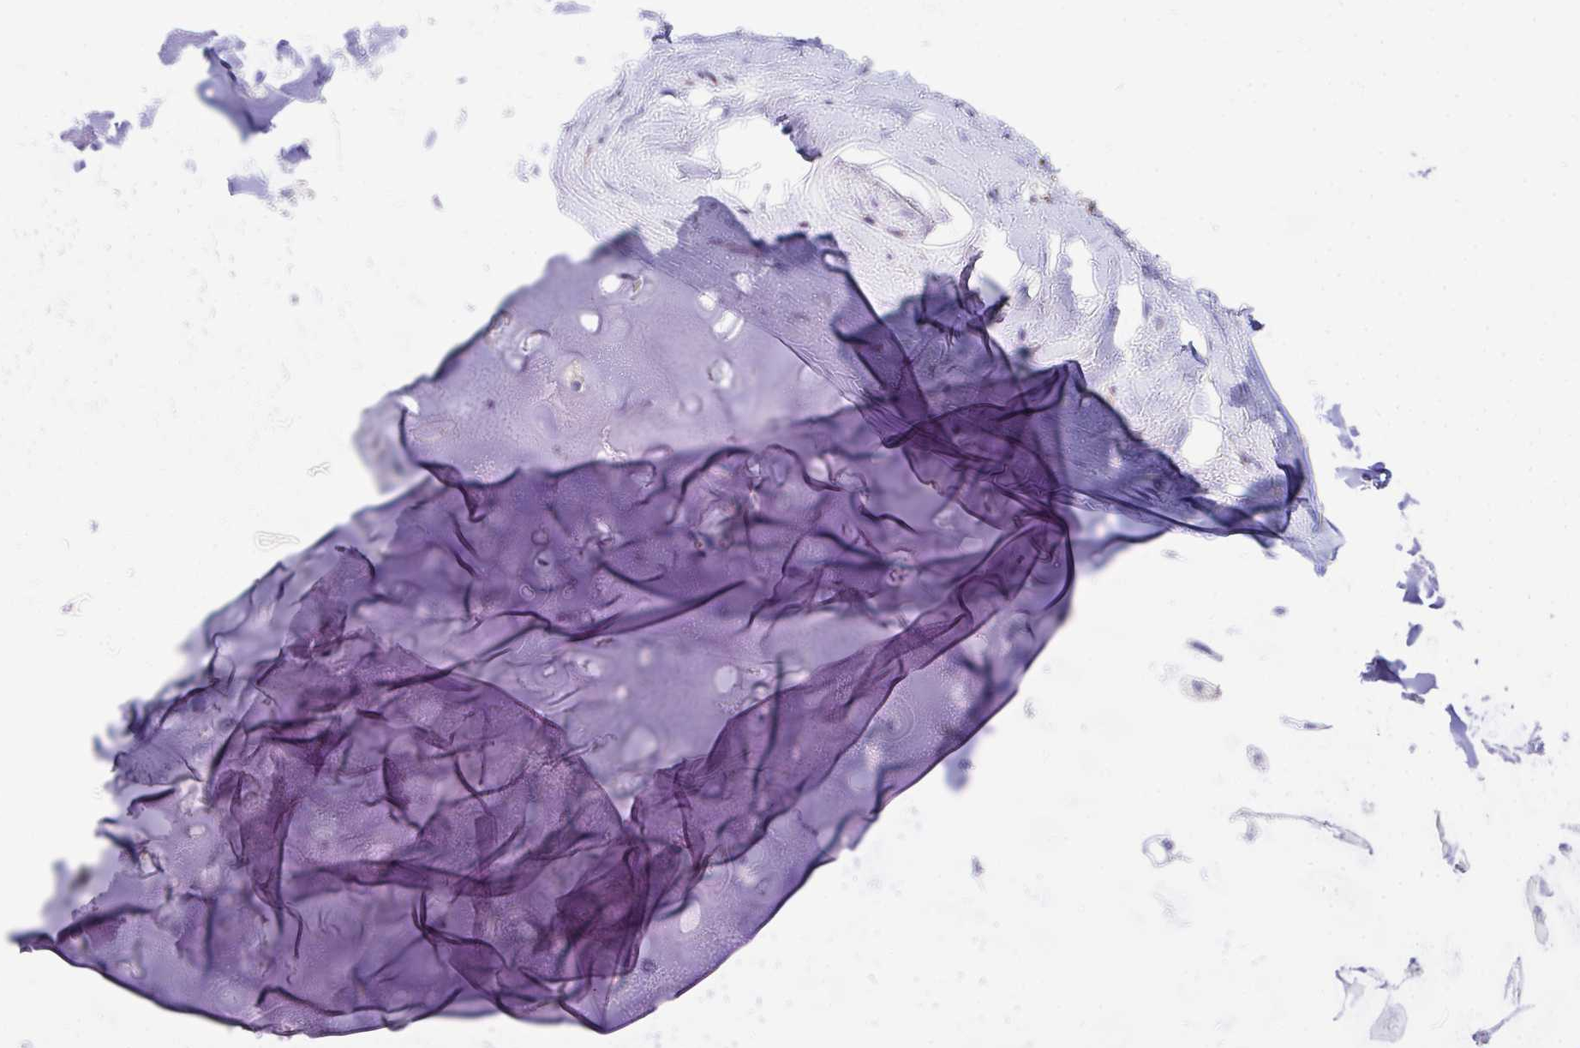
{"staining": {"intensity": "negative", "quantity": "none", "location": "none"}, "tissue": "adipose tissue", "cell_type": "Adipocytes", "image_type": "normal", "snomed": [{"axis": "morphology", "description": "Normal tissue, NOS"}, {"axis": "topography", "description": "Cartilage tissue"}, {"axis": "topography", "description": "Bronchus"}], "caption": "DAB (3,3'-diaminobenzidine) immunohistochemical staining of unremarkable adipose tissue reveals no significant positivity in adipocytes. The staining is performed using DAB (3,3'-diaminobenzidine) brown chromogen with nuclei counter-stained in using hematoxylin.", "gene": "FHIP1B", "patient": {"sex": "male", "age": 64}}